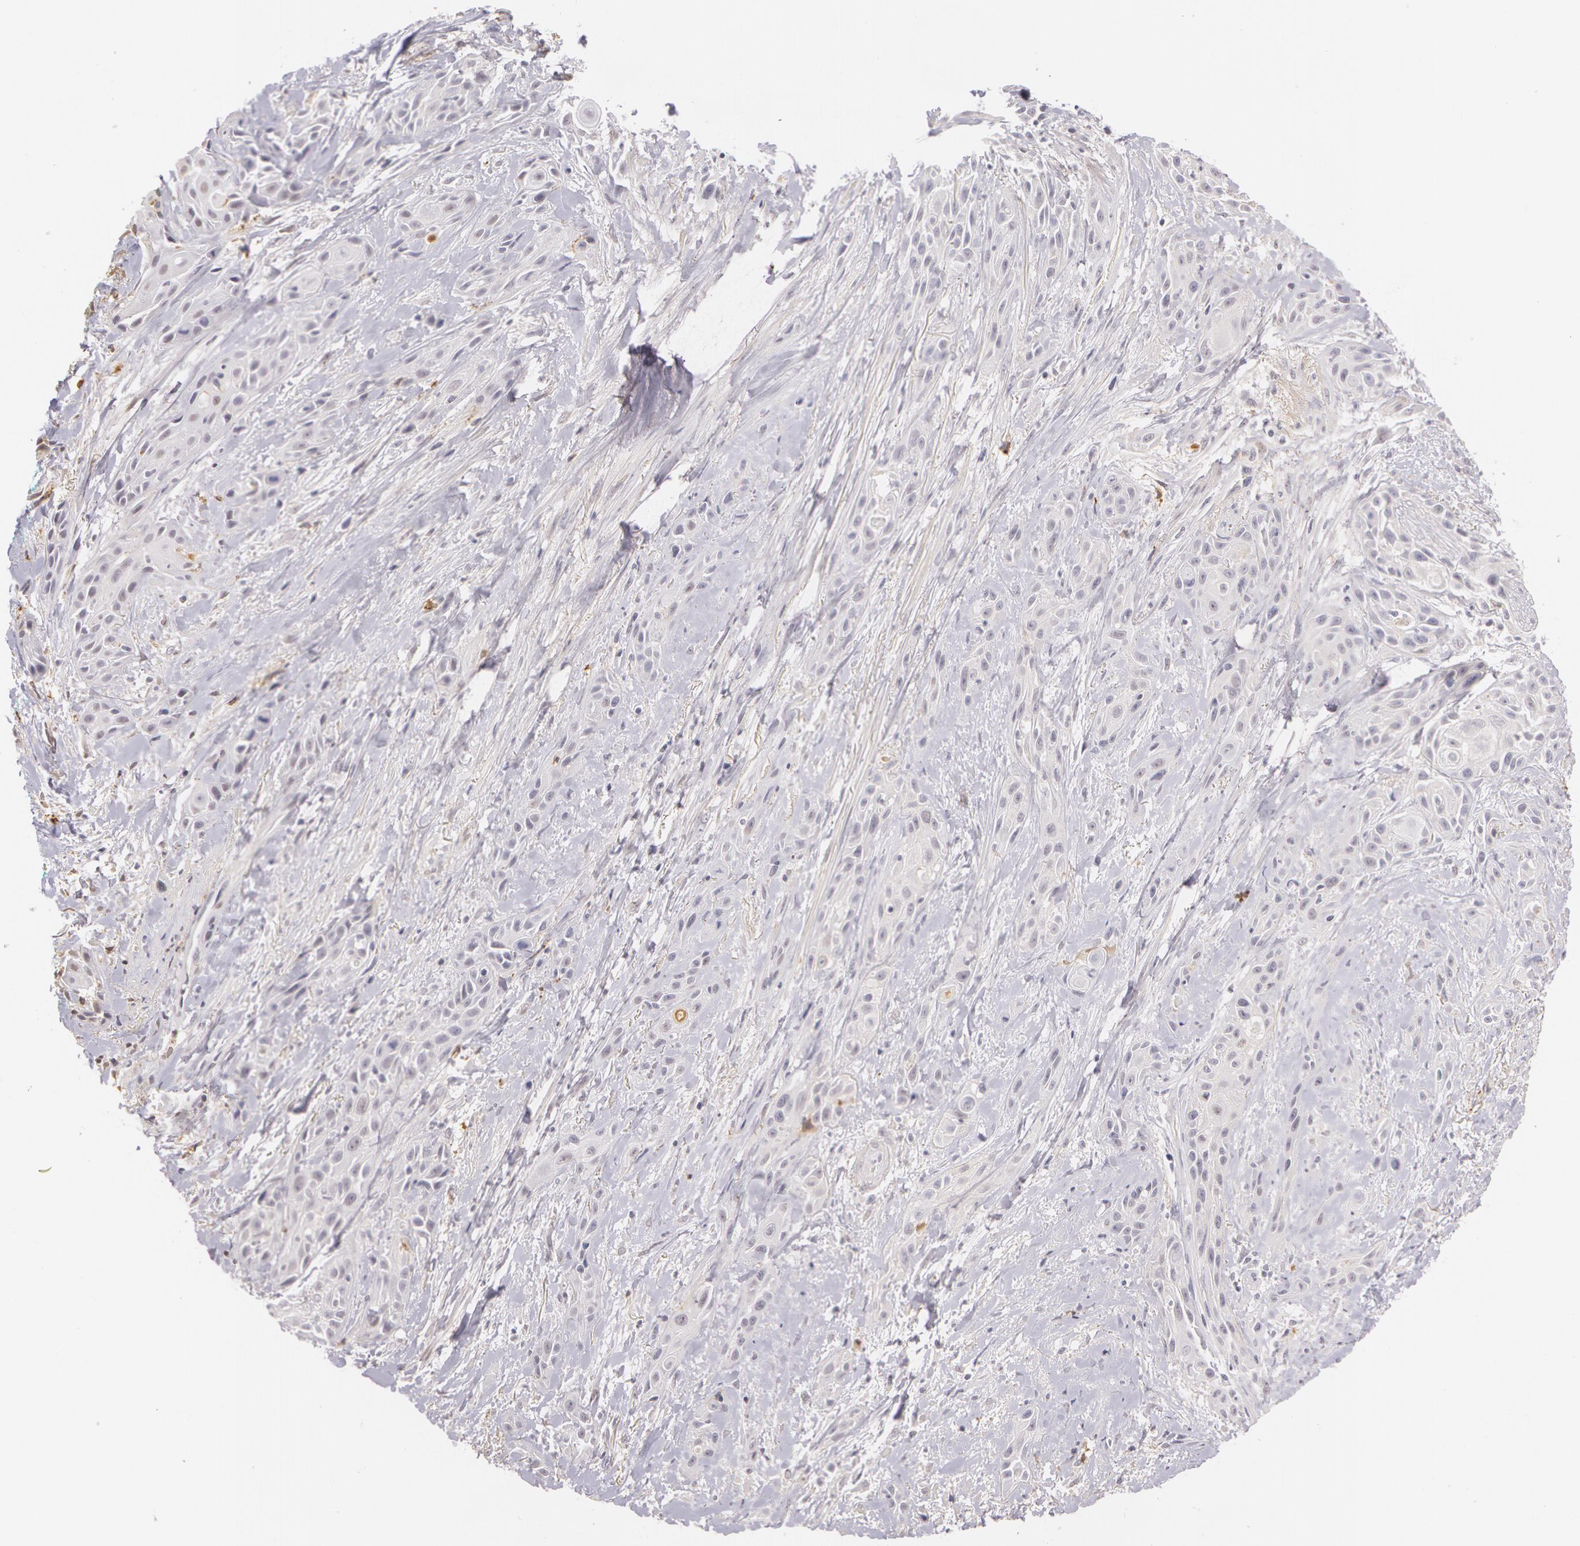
{"staining": {"intensity": "negative", "quantity": "none", "location": "none"}, "tissue": "skin cancer", "cell_type": "Tumor cells", "image_type": "cancer", "snomed": [{"axis": "morphology", "description": "Squamous cell carcinoma, NOS"}, {"axis": "topography", "description": "Skin"}, {"axis": "topography", "description": "Anal"}], "caption": "Immunohistochemistry photomicrograph of skin cancer stained for a protein (brown), which shows no positivity in tumor cells.", "gene": "LBP", "patient": {"sex": "male", "age": 64}}